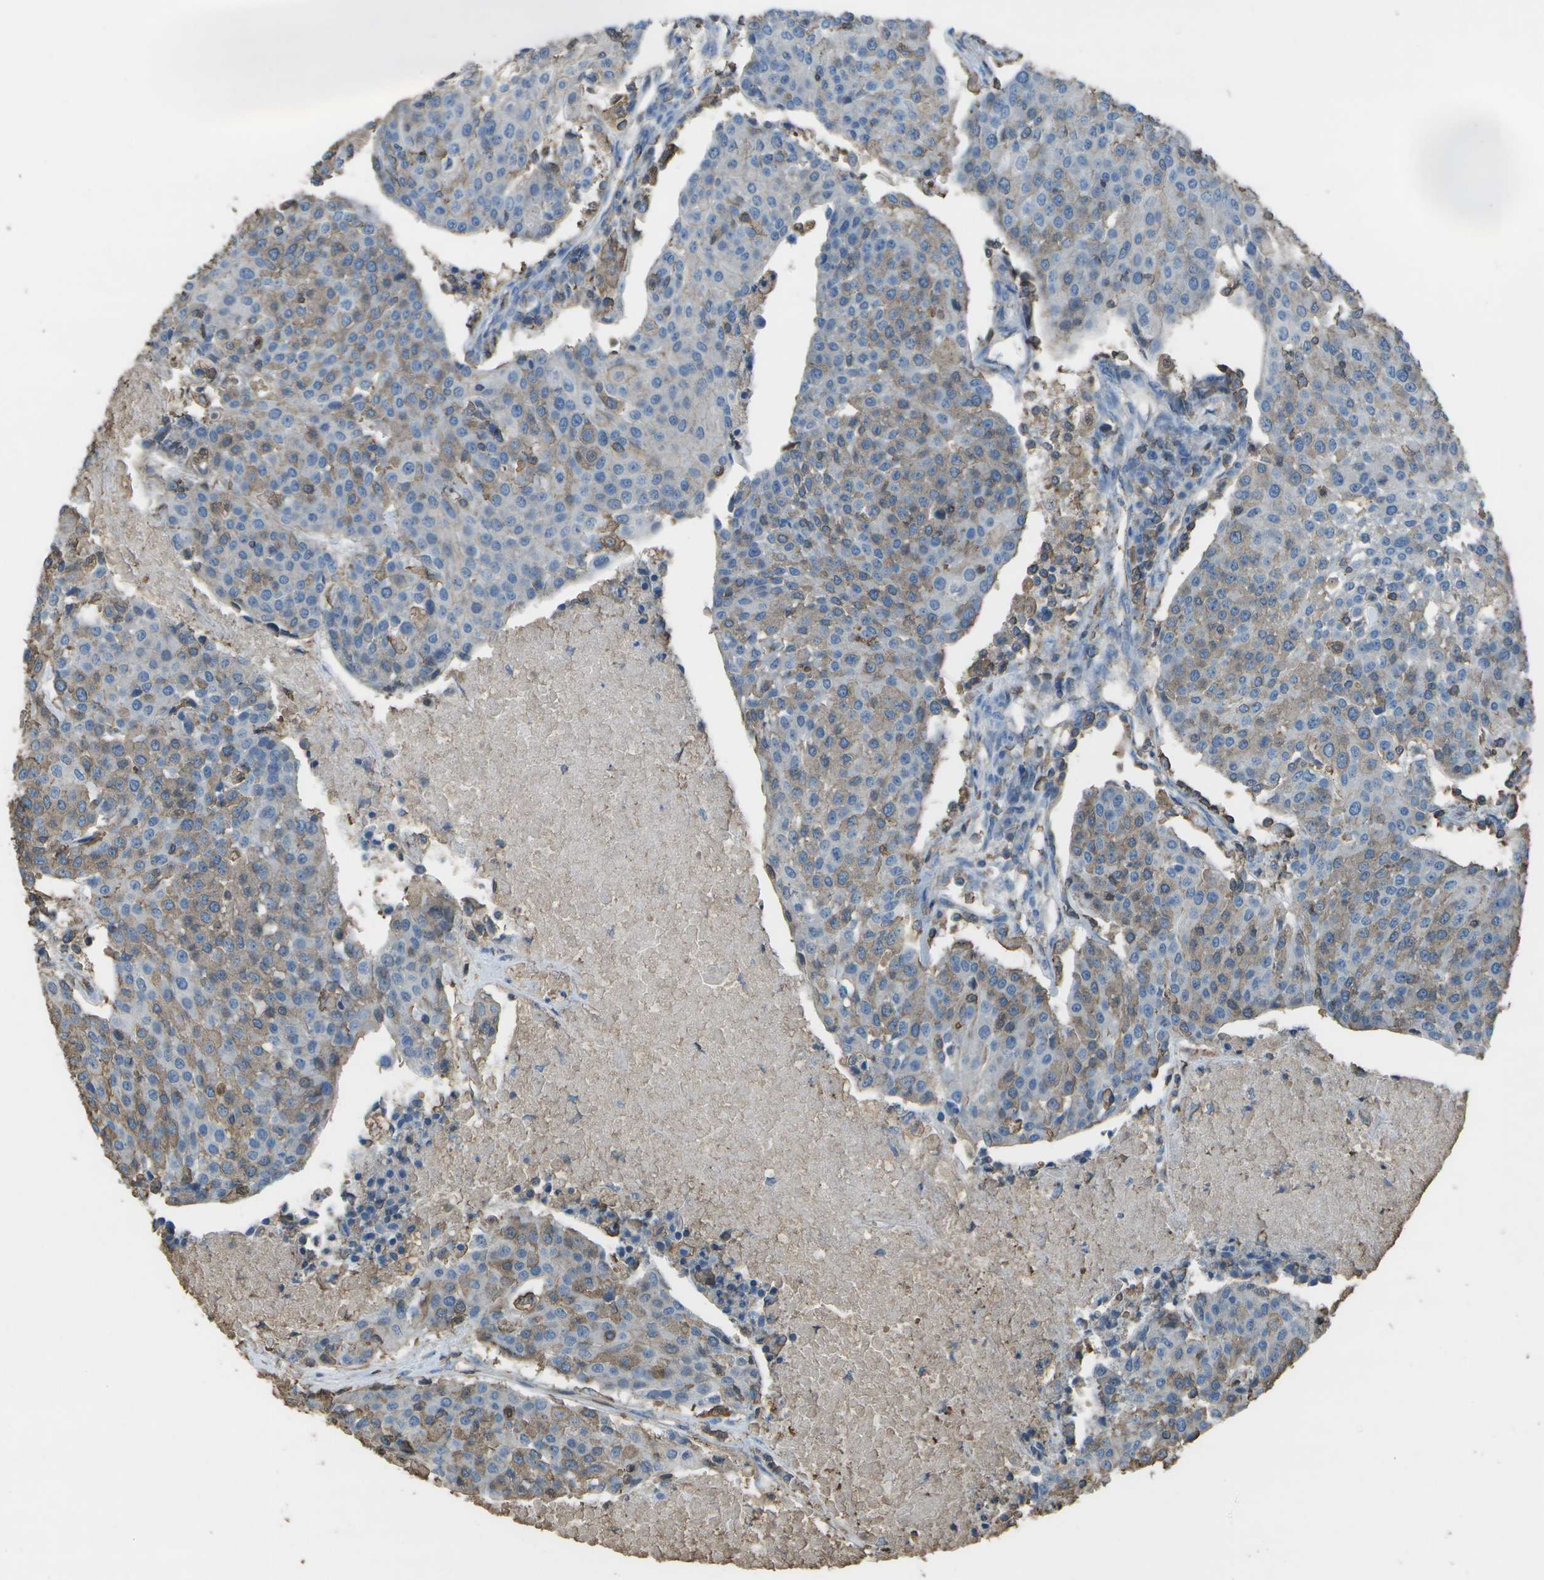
{"staining": {"intensity": "moderate", "quantity": "25%-75%", "location": "cytoplasmic/membranous"}, "tissue": "urothelial cancer", "cell_type": "Tumor cells", "image_type": "cancer", "snomed": [{"axis": "morphology", "description": "Urothelial carcinoma, High grade"}, {"axis": "topography", "description": "Urinary bladder"}], "caption": "A brown stain labels moderate cytoplasmic/membranous staining of a protein in urothelial cancer tumor cells.", "gene": "CYP4F11", "patient": {"sex": "female", "age": 85}}